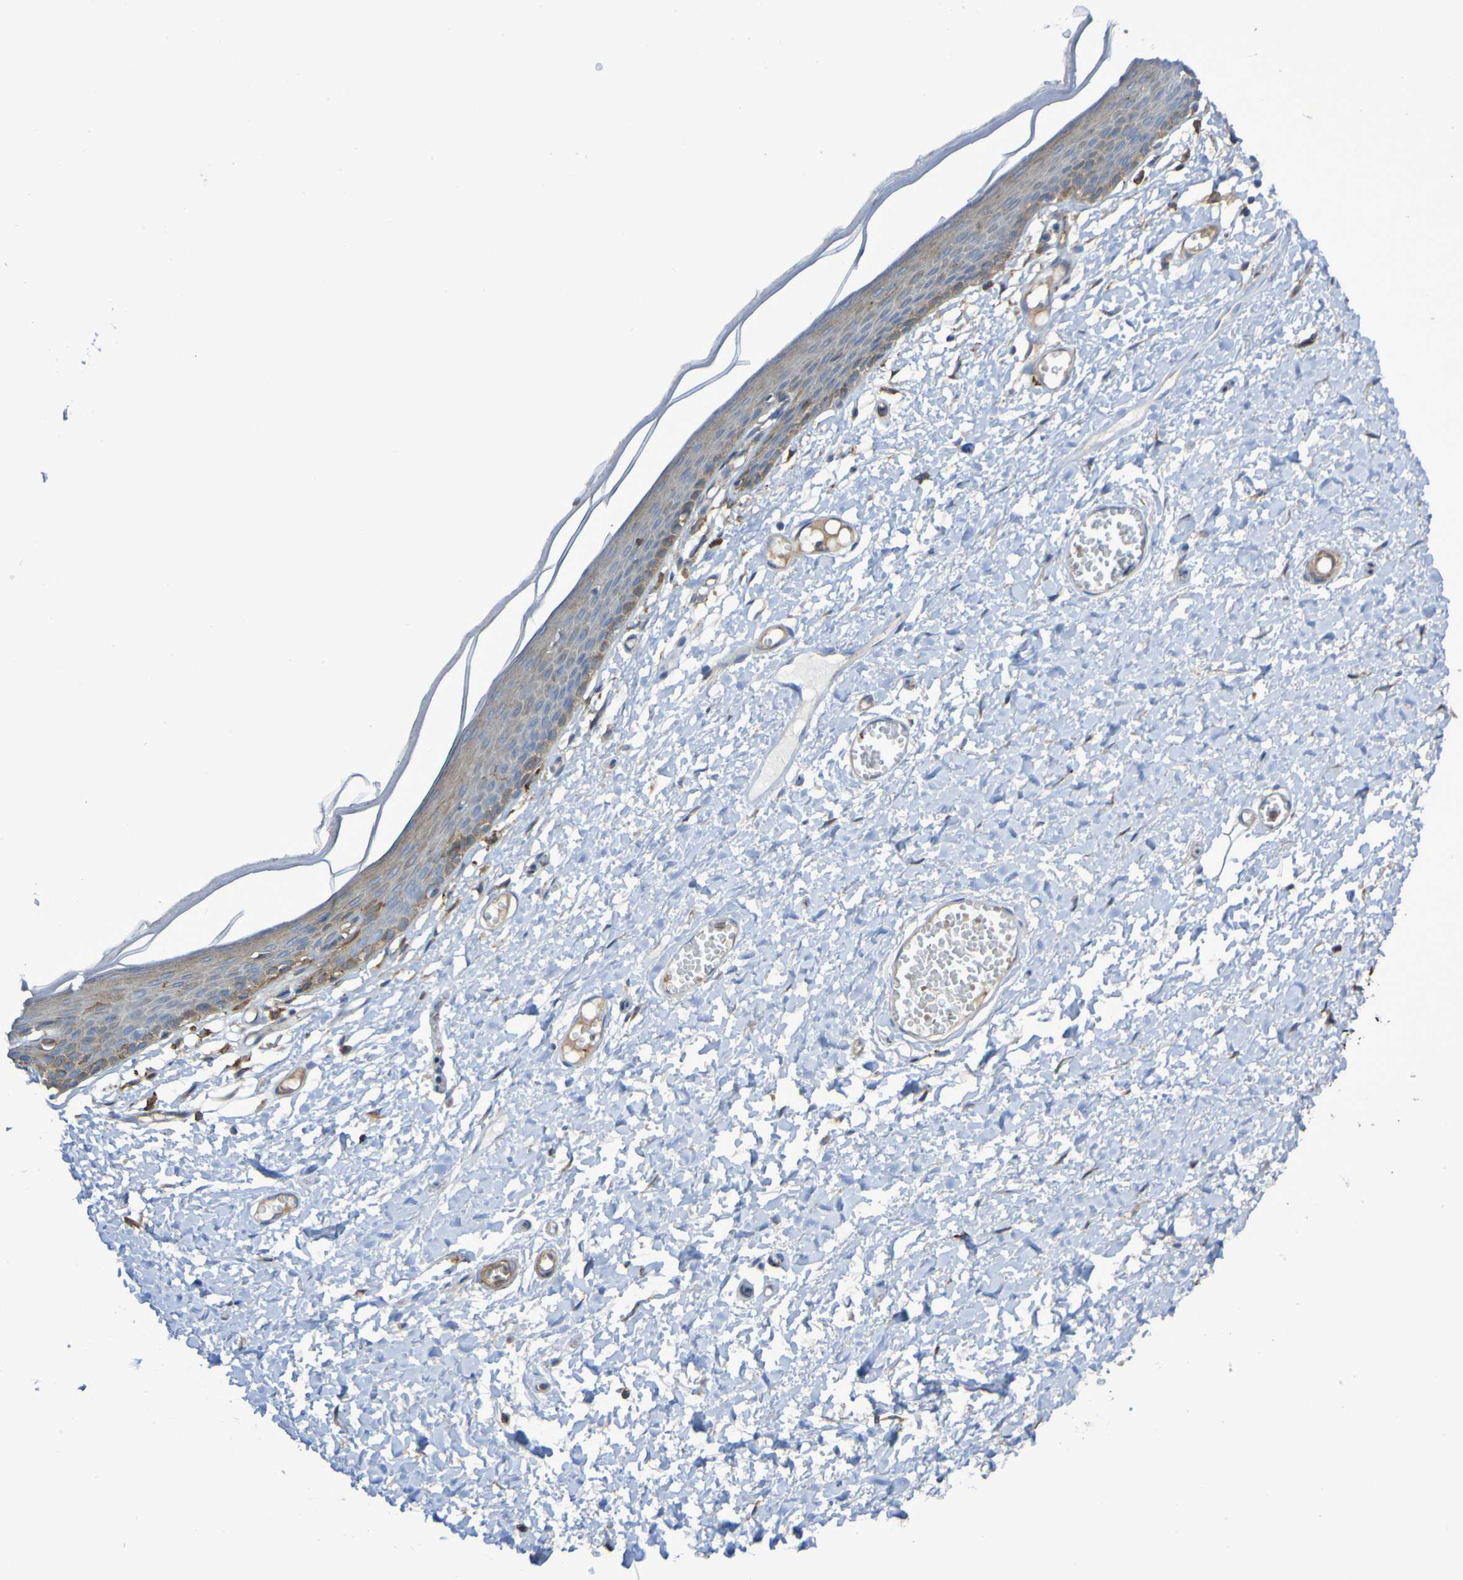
{"staining": {"intensity": "moderate", "quantity": ">75%", "location": "cytoplasmic/membranous"}, "tissue": "skin", "cell_type": "Epidermal cells", "image_type": "normal", "snomed": [{"axis": "morphology", "description": "Normal tissue, NOS"}, {"axis": "topography", "description": "Vulva"}], "caption": "A high-resolution micrograph shows immunohistochemistry staining of unremarkable skin, which exhibits moderate cytoplasmic/membranous staining in about >75% of epidermal cells.", "gene": "SCRG1", "patient": {"sex": "female", "age": 54}}